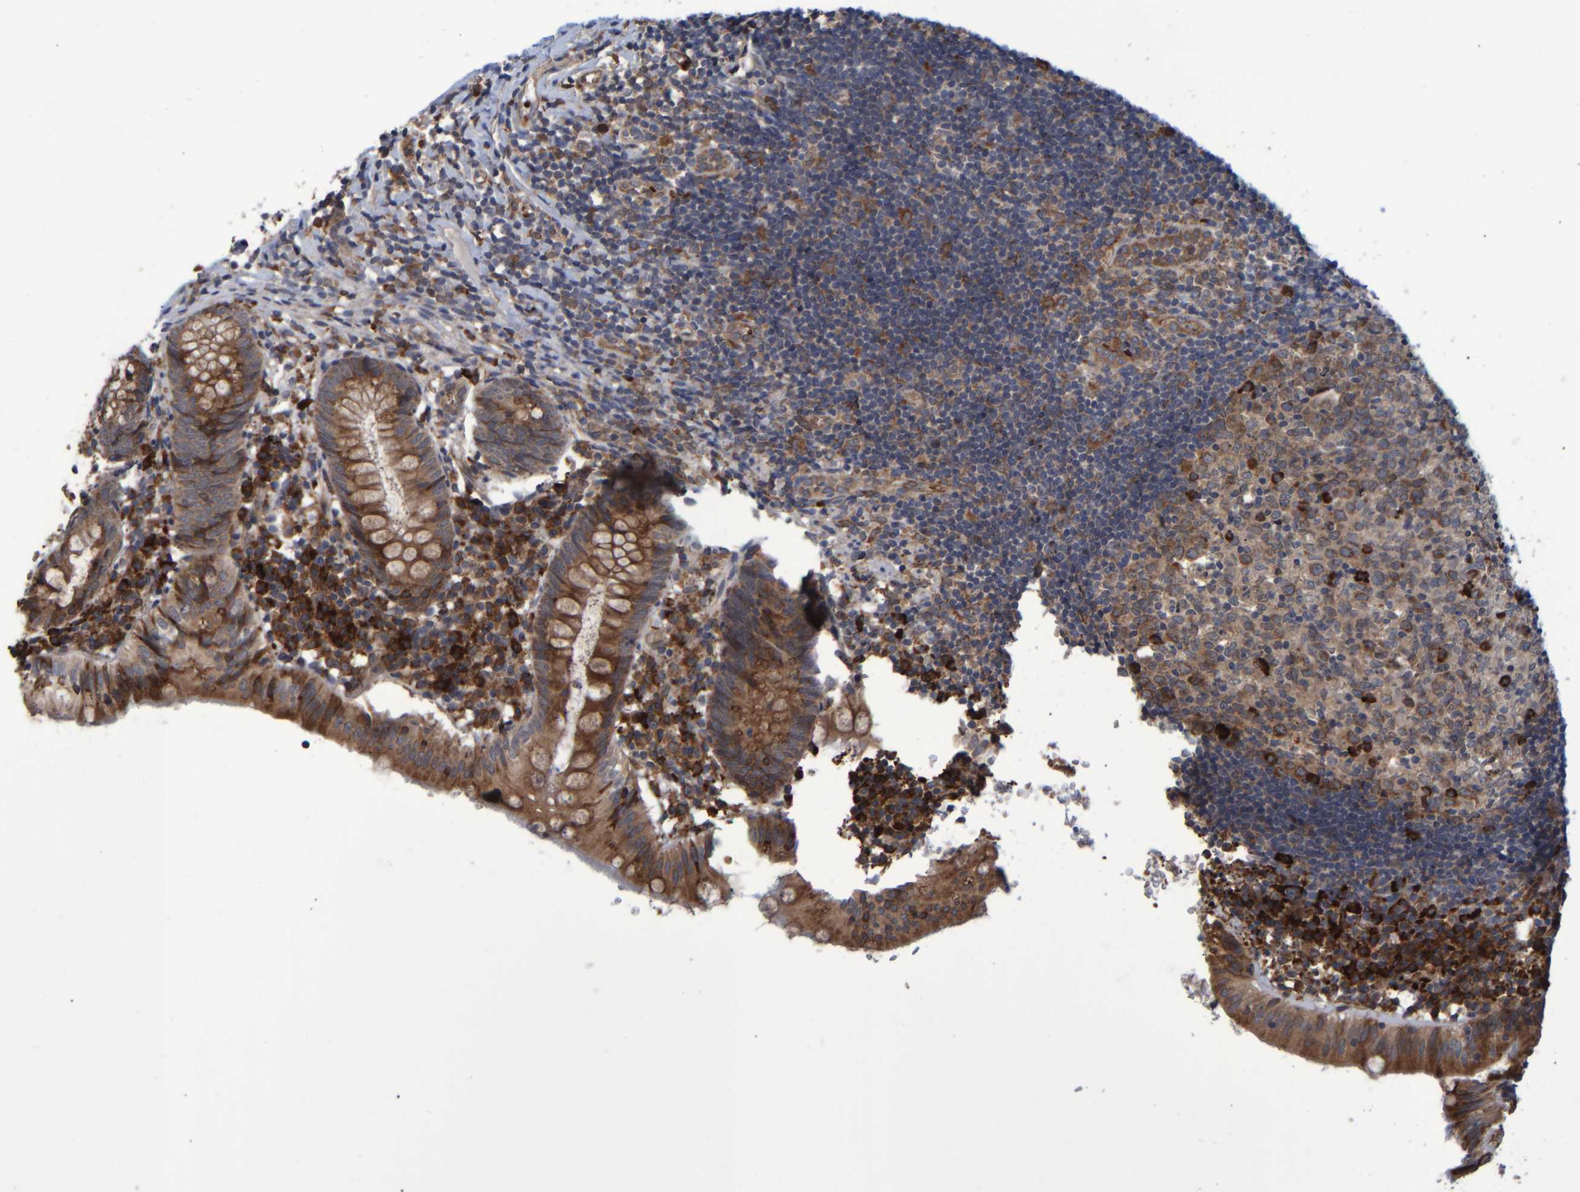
{"staining": {"intensity": "moderate", "quantity": ">75%", "location": "cytoplasmic/membranous"}, "tissue": "appendix", "cell_type": "Glandular cells", "image_type": "normal", "snomed": [{"axis": "morphology", "description": "Normal tissue, NOS"}, {"axis": "topography", "description": "Appendix"}], "caption": "Appendix stained with IHC shows moderate cytoplasmic/membranous expression in approximately >75% of glandular cells.", "gene": "SPAG5", "patient": {"sex": "male", "age": 8}}